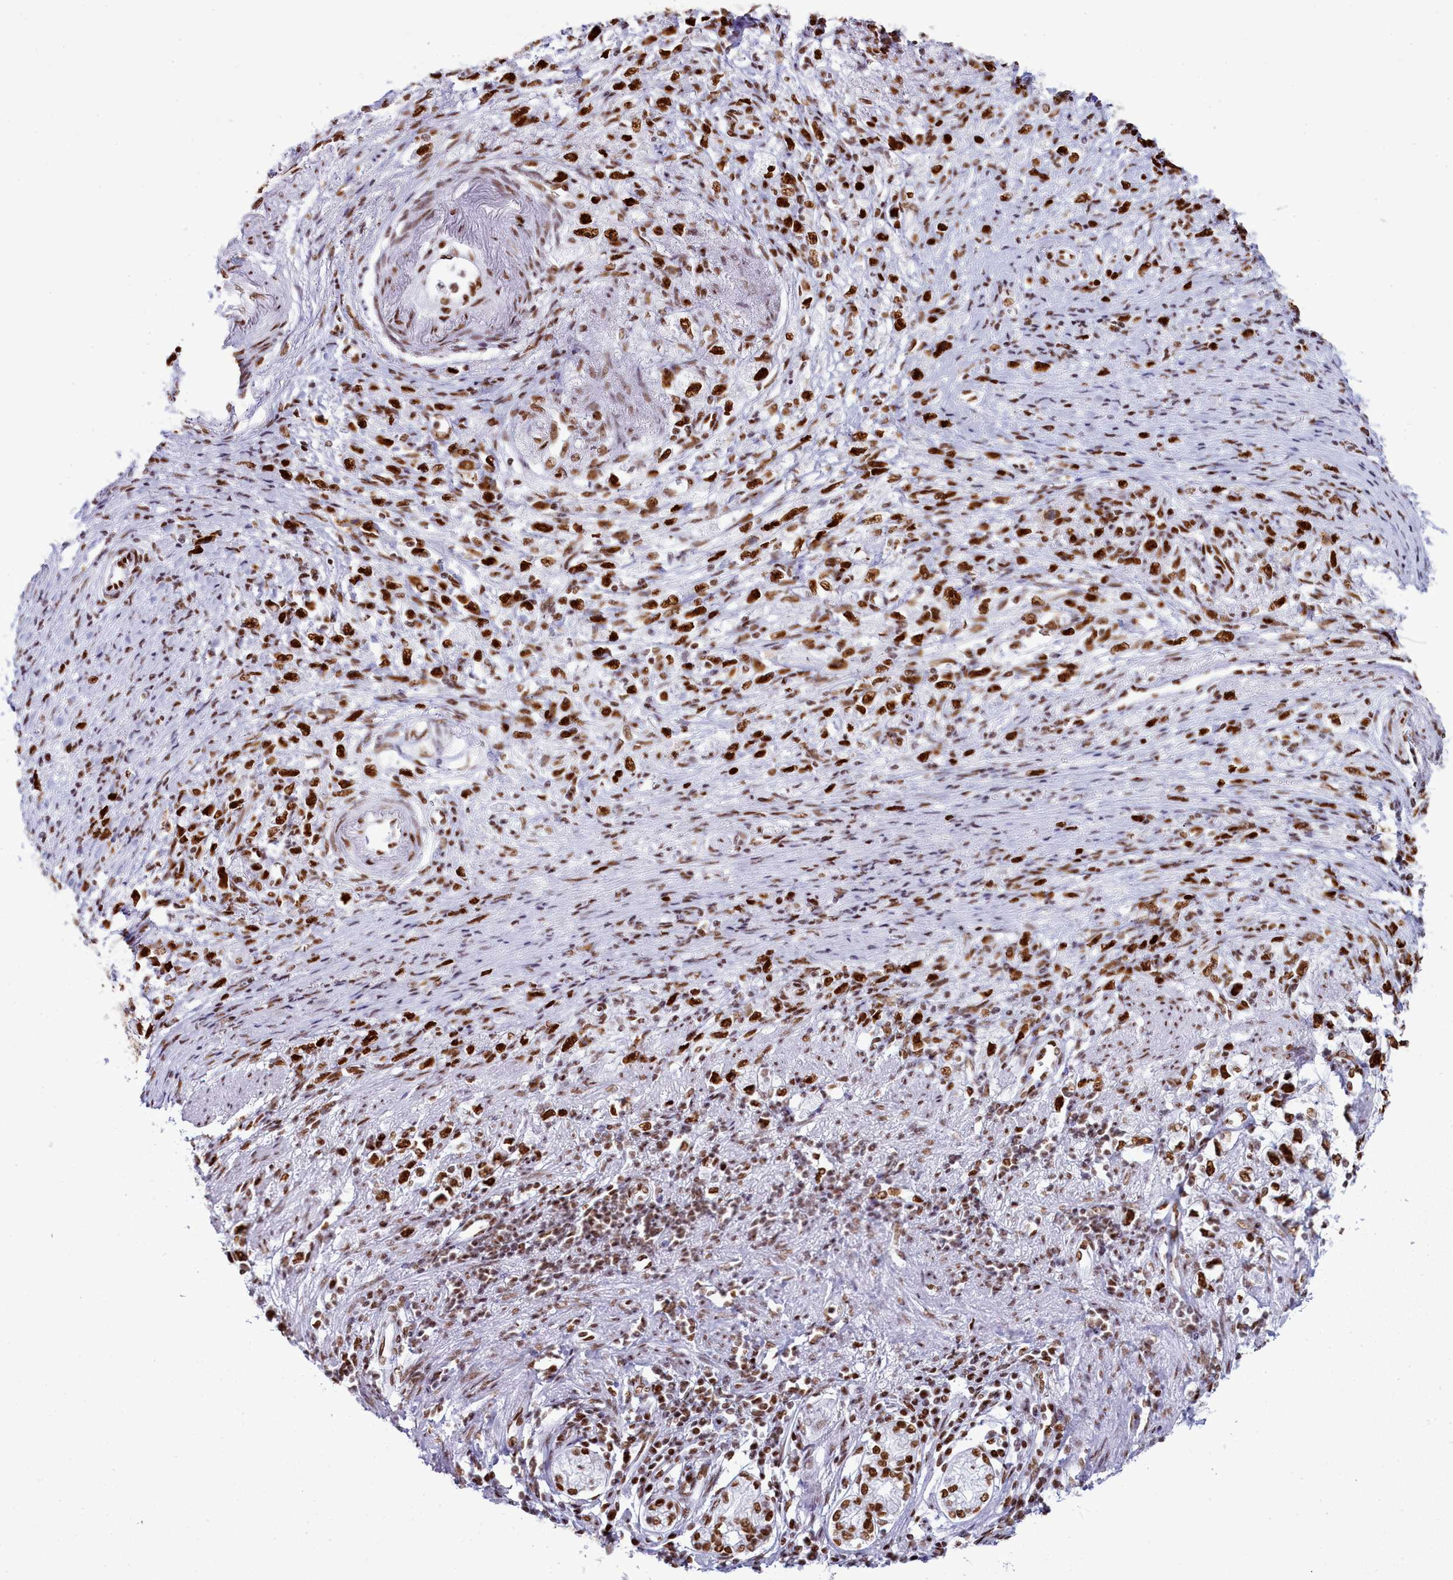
{"staining": {"intensity": "moderate", "quantity": ">75%", "location": "nuclear"}, "tissue": "stomach cancer", "cell_type": "Tumor cells", "image_type": "cancer", "snomed": [{"axis": "morphology", "description": "Adenocarcinoma, NOS"}, {"axis": "topography", "description": "Stomach"}], "caption": "Stomach adenocarcinoma stained for a protein (brown) displays moderate nuclear positive positivity in about >75% of tumor cells.", "gene": "RALY", "patient": {"sex": "female", "age": 59}}